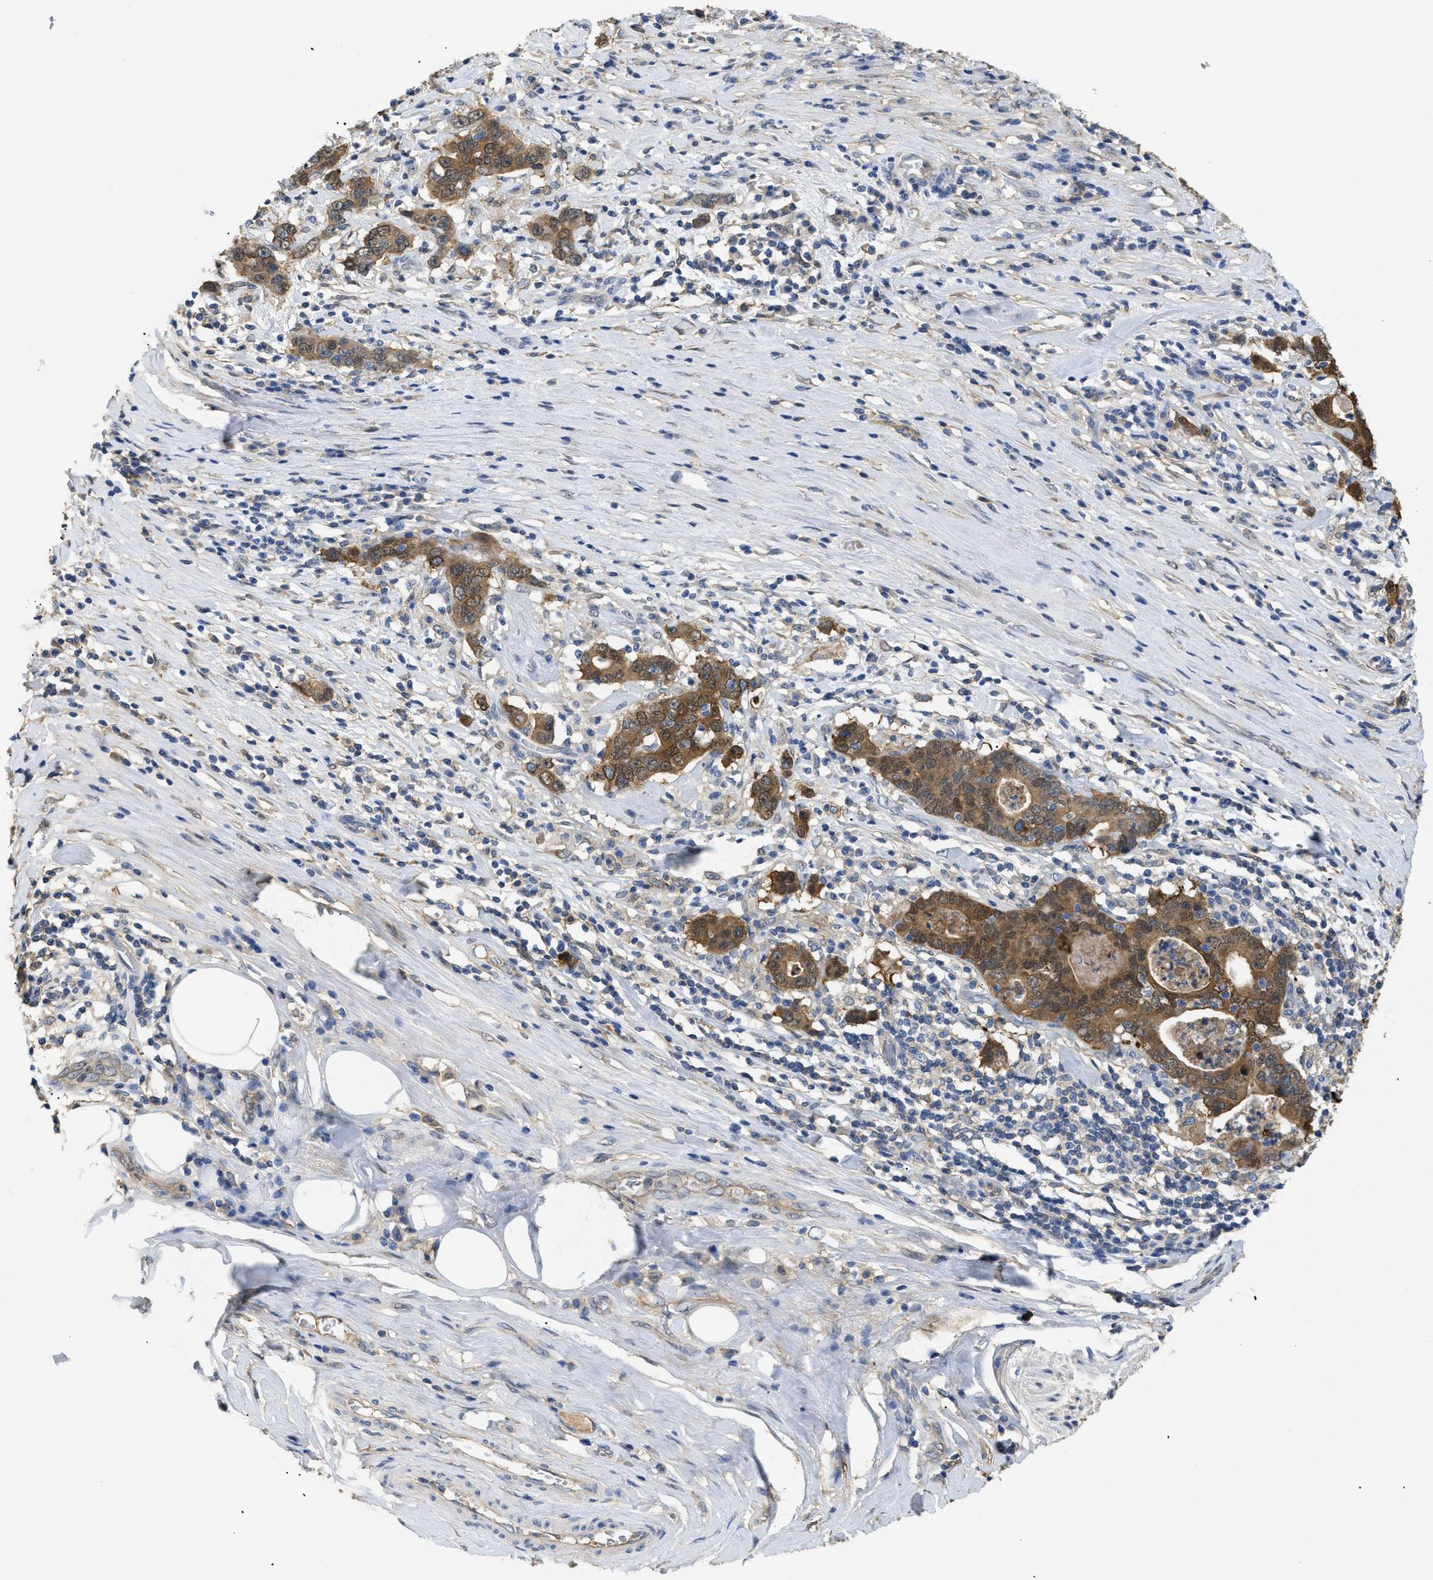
{"staining": {"intensity": "strong", "quantity": ">75%", "location": "cytoplasmic/membranous,nuclear"}, "tissue": "stomach cancer", "cell_type": "Tumor cells", "image_type": "cancer", "snomed": [{"axis": "morphology", "description": "Adenocarcinoma, NOS"}, {"axis": "topography", "description": "Stomach, lower"}], "caption": "Immunohistochemical staining of stomach cancer (adenocarcinoma) displays strong cytoplasmic/membranous and nuclear protein expression in approximately >75% of tumor cells. The staining was performed using DAB, with brown indicating positive protein expression. Nuclei are stained blue with hematoxylin.", "gene": "ANXA4", "patient": {"sex": "female", "age": 72}}